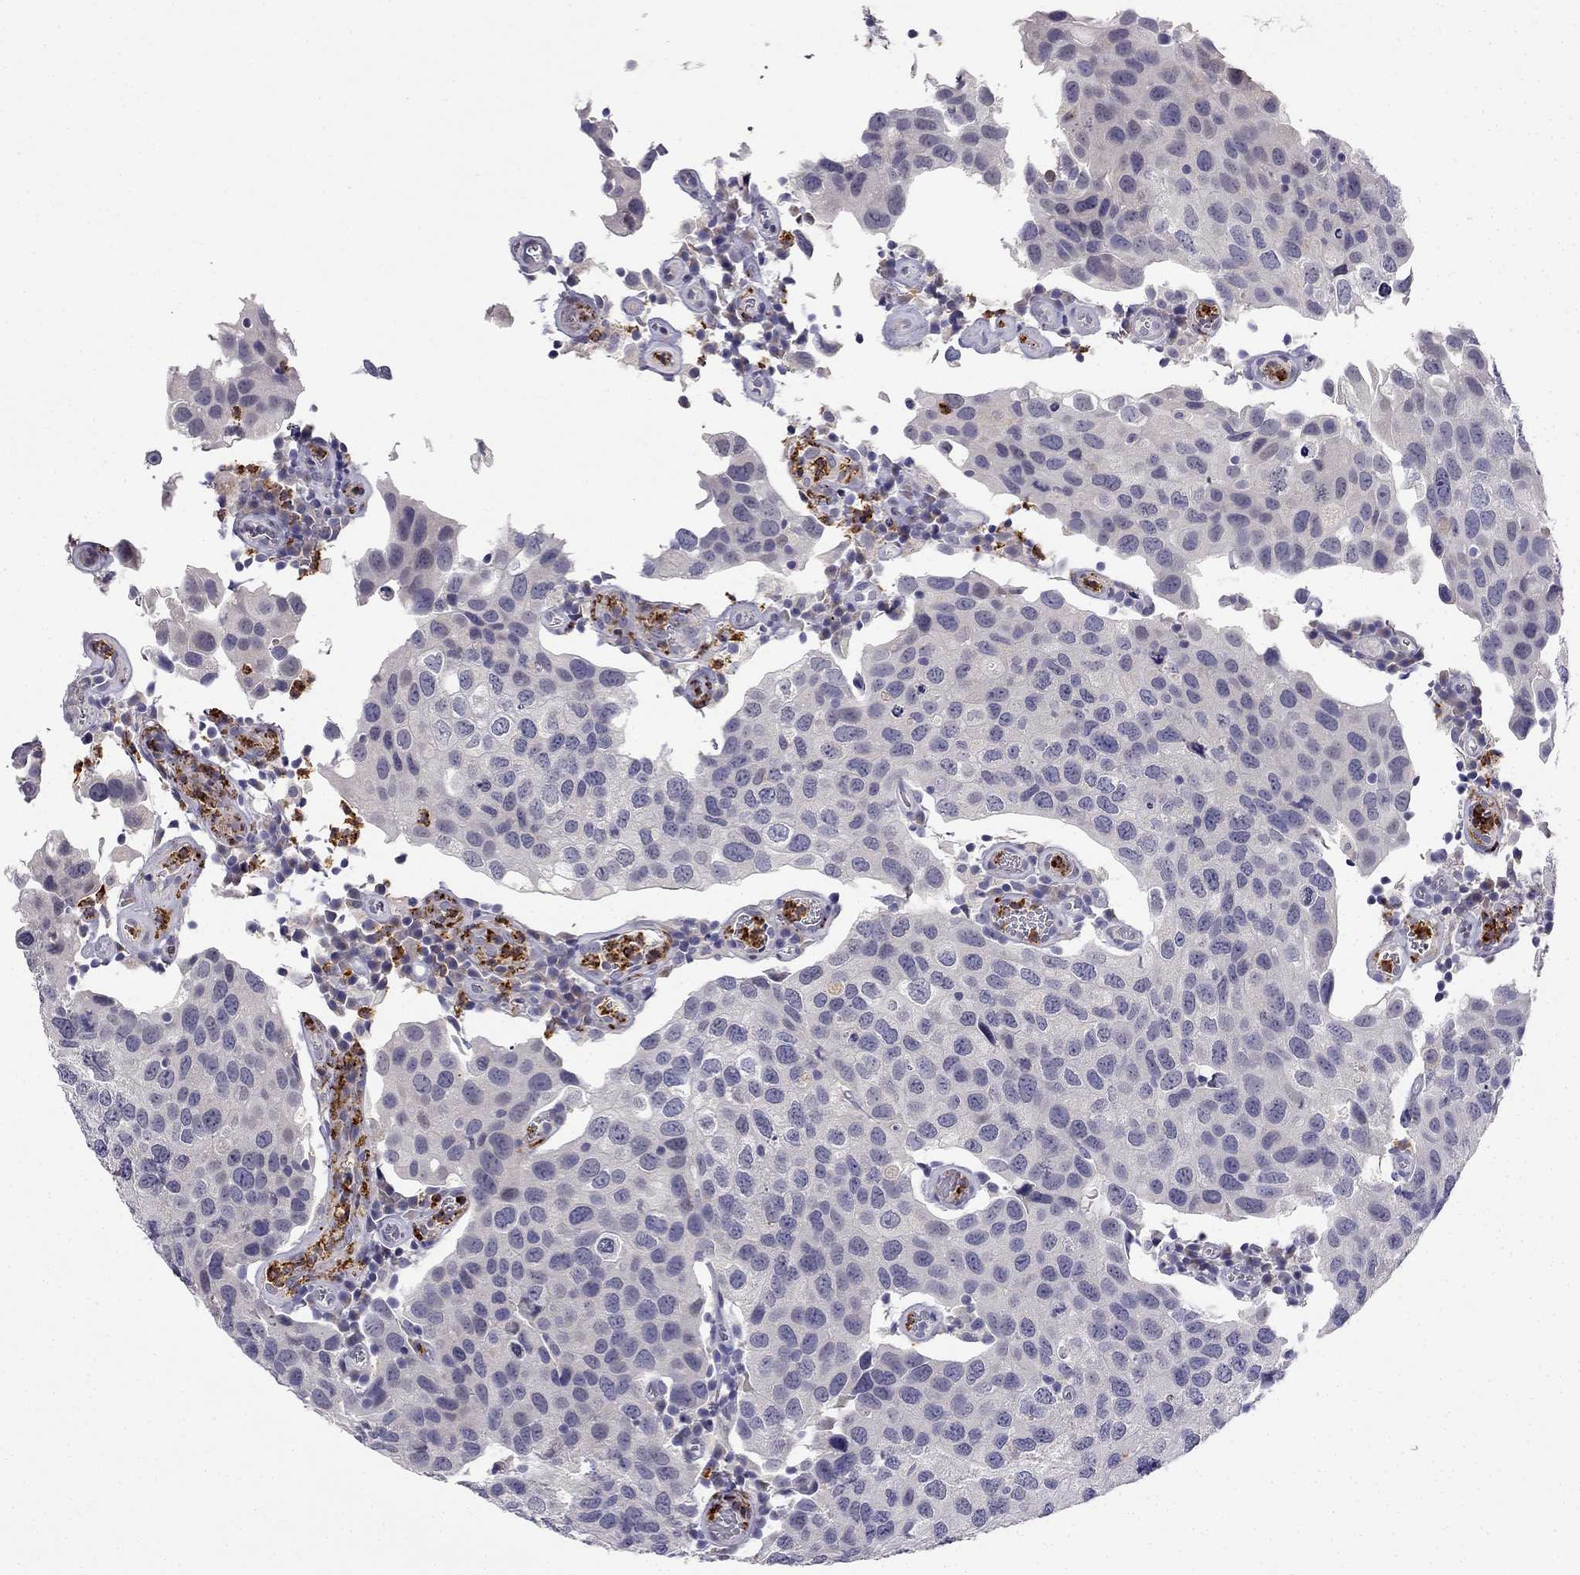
{"staining": {"intensity": "negative", "quantity": "none", "location": "none"}, "tissue": "urothelial cancer", "cell_type": "Tumor cells", "image_type": "cancer", "snomed": [{"axis": "morphology", "description": "Urothelial carcinoma, High grade"}, {"axis": "topography", "description": "Urinary bladder"}], "caption": "Immunohistochemistry (IHC) micrograph of neoplastic tissue: urothelial carcinoma (high-grade) stained with DAB (3,3'-diaminobenzidine) shows no significant protein positivity in tumor cells.", "gene": "C16orf89", "patient": {"sex": "male", "age": 79}}